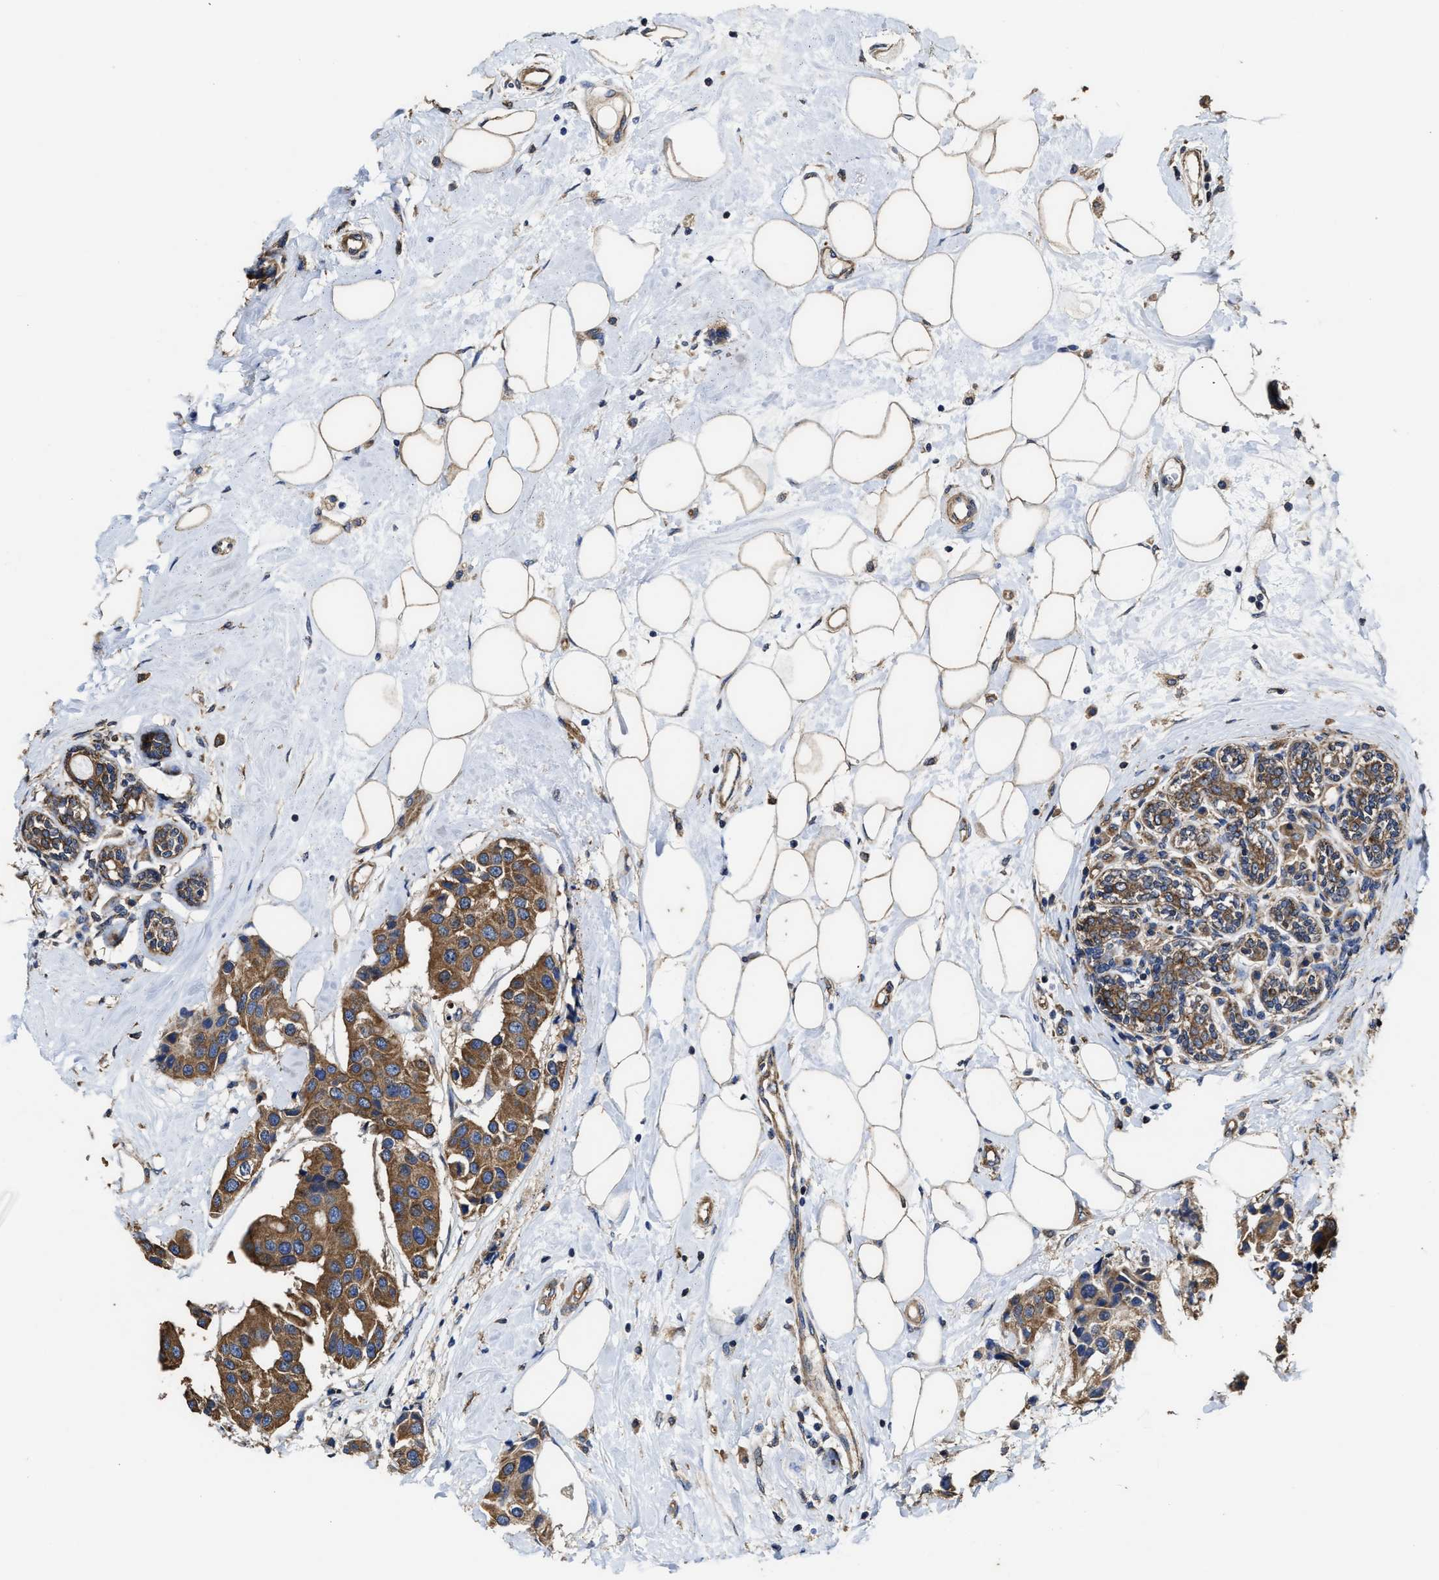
{"staining": {"intensity": "moderate", "quantity": ">75%", "location": "cytoplasmic/membranous"}, "tissue": "breast cancer", "cell_type": "Tumor cells", "image_type": "cancer", "snomed": [{"axis": "morphology", "description": "Normal tissue, NOS"}, {"axis": "morphology", "description": "Duct carcinoma"}, {"axis": "topography", "description": "Breast"}], "caption": "Human breast cancer (infiltrating ductal carcinoma) stained with a protein marker shows moderate staining in tumor cells.", "gene": "SFXN4", "patient": {"sex": "female", "age": 39}}